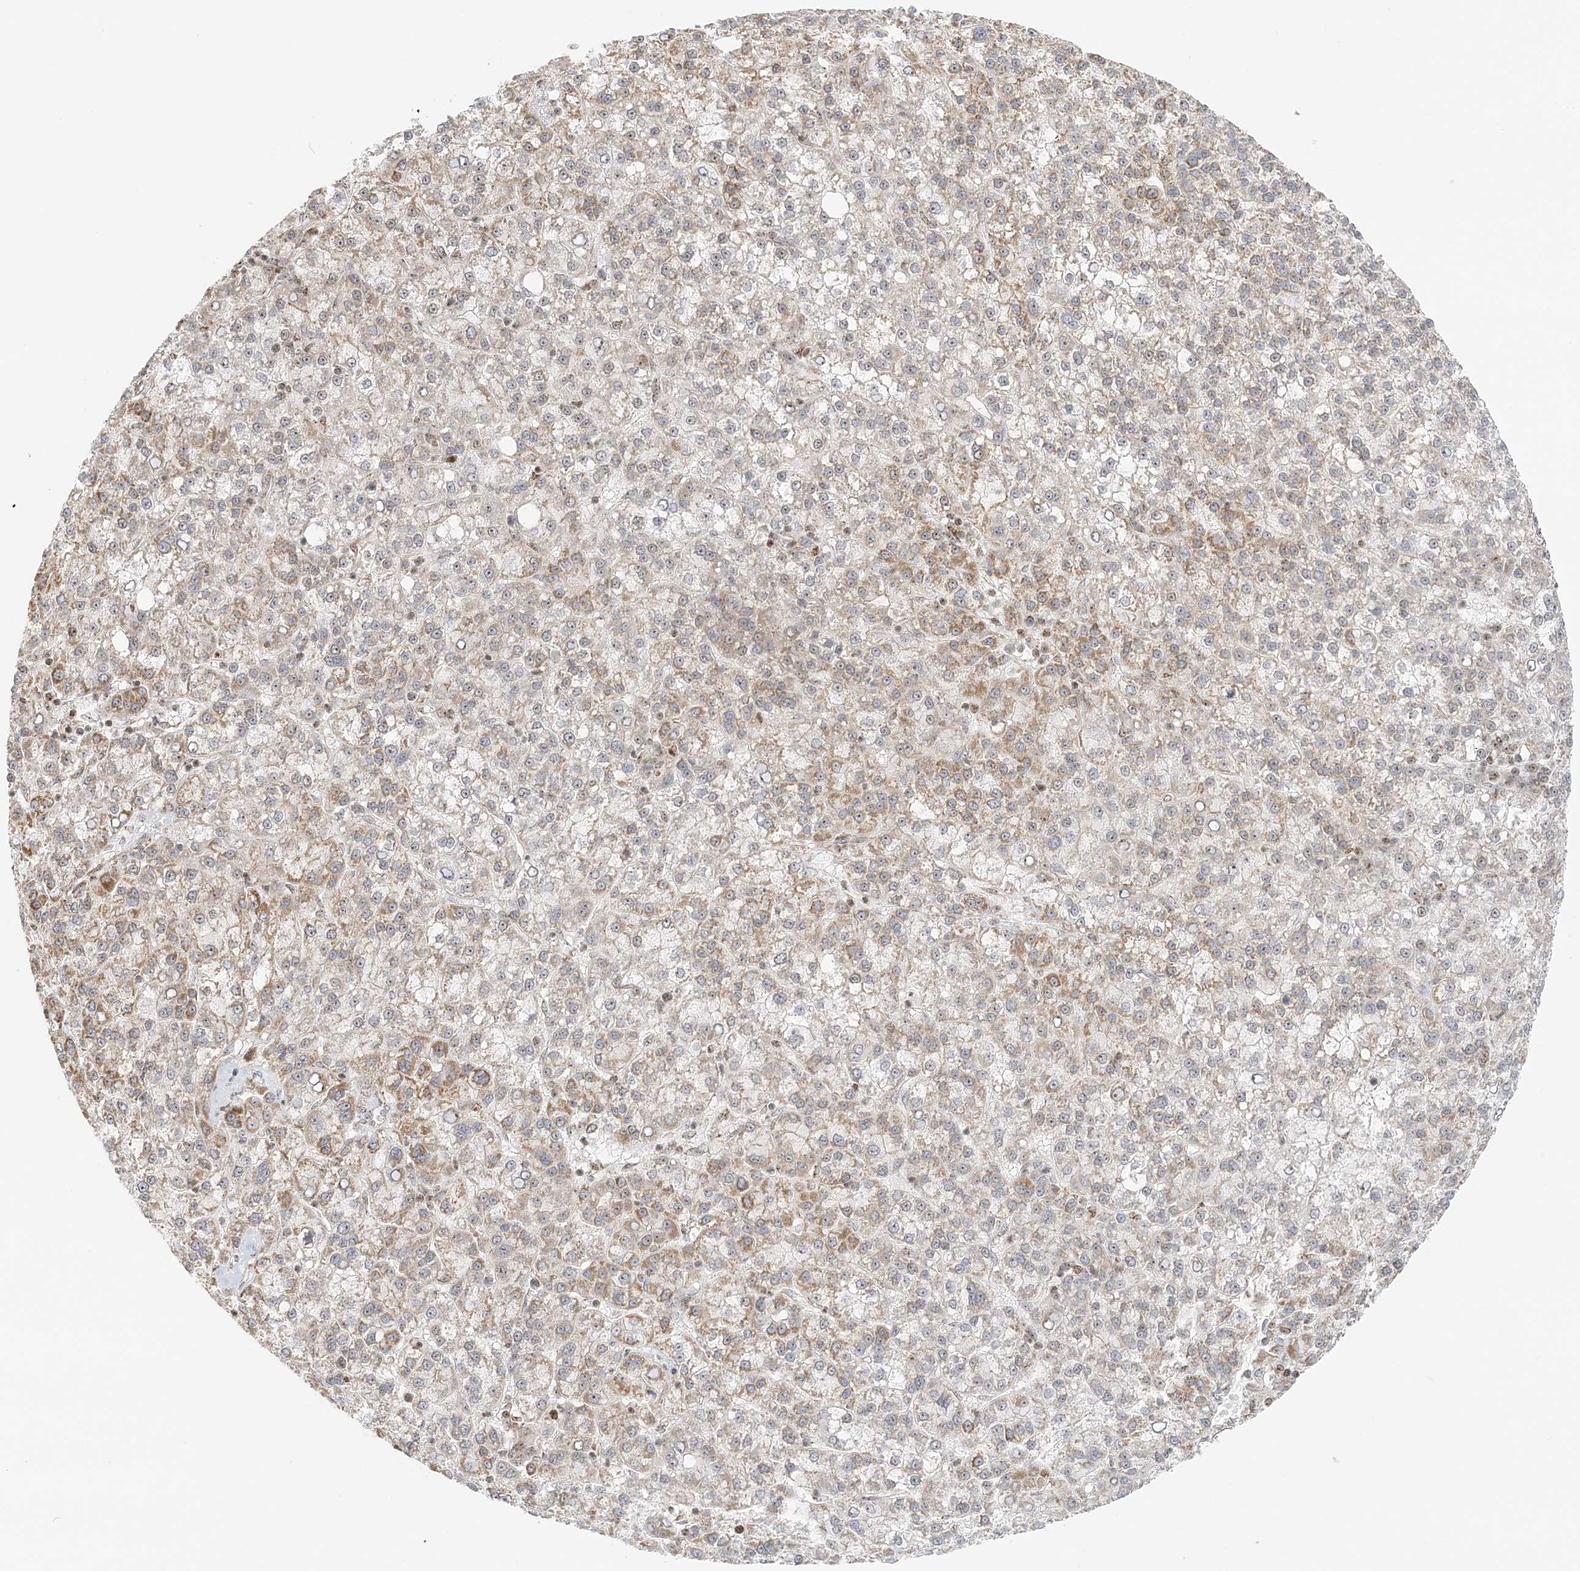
{"staining": {"intensity": "weak", "quantity": "25%-75%", "location": "cytoplasmic/membranous,nuclear"}, "tissue": "liver cancer", "cell_type": "Tumor cells", "image_type": "cancer", "snomed": [{"axis": "morphology", "description": "Carcinoma, Hepatocellular, NOS"}, {"axis": "topography", "description": "Liver"}], "caption": "Immunohistochemistry of hepatocellular carcinoma (liver) displays low levels of weak cytoplasmic/membranous and nuclear staining in approximately 25%-75% of tumor cells.", "gene": "UBE2F", "patient": {"sex": "female", "age": 58}}